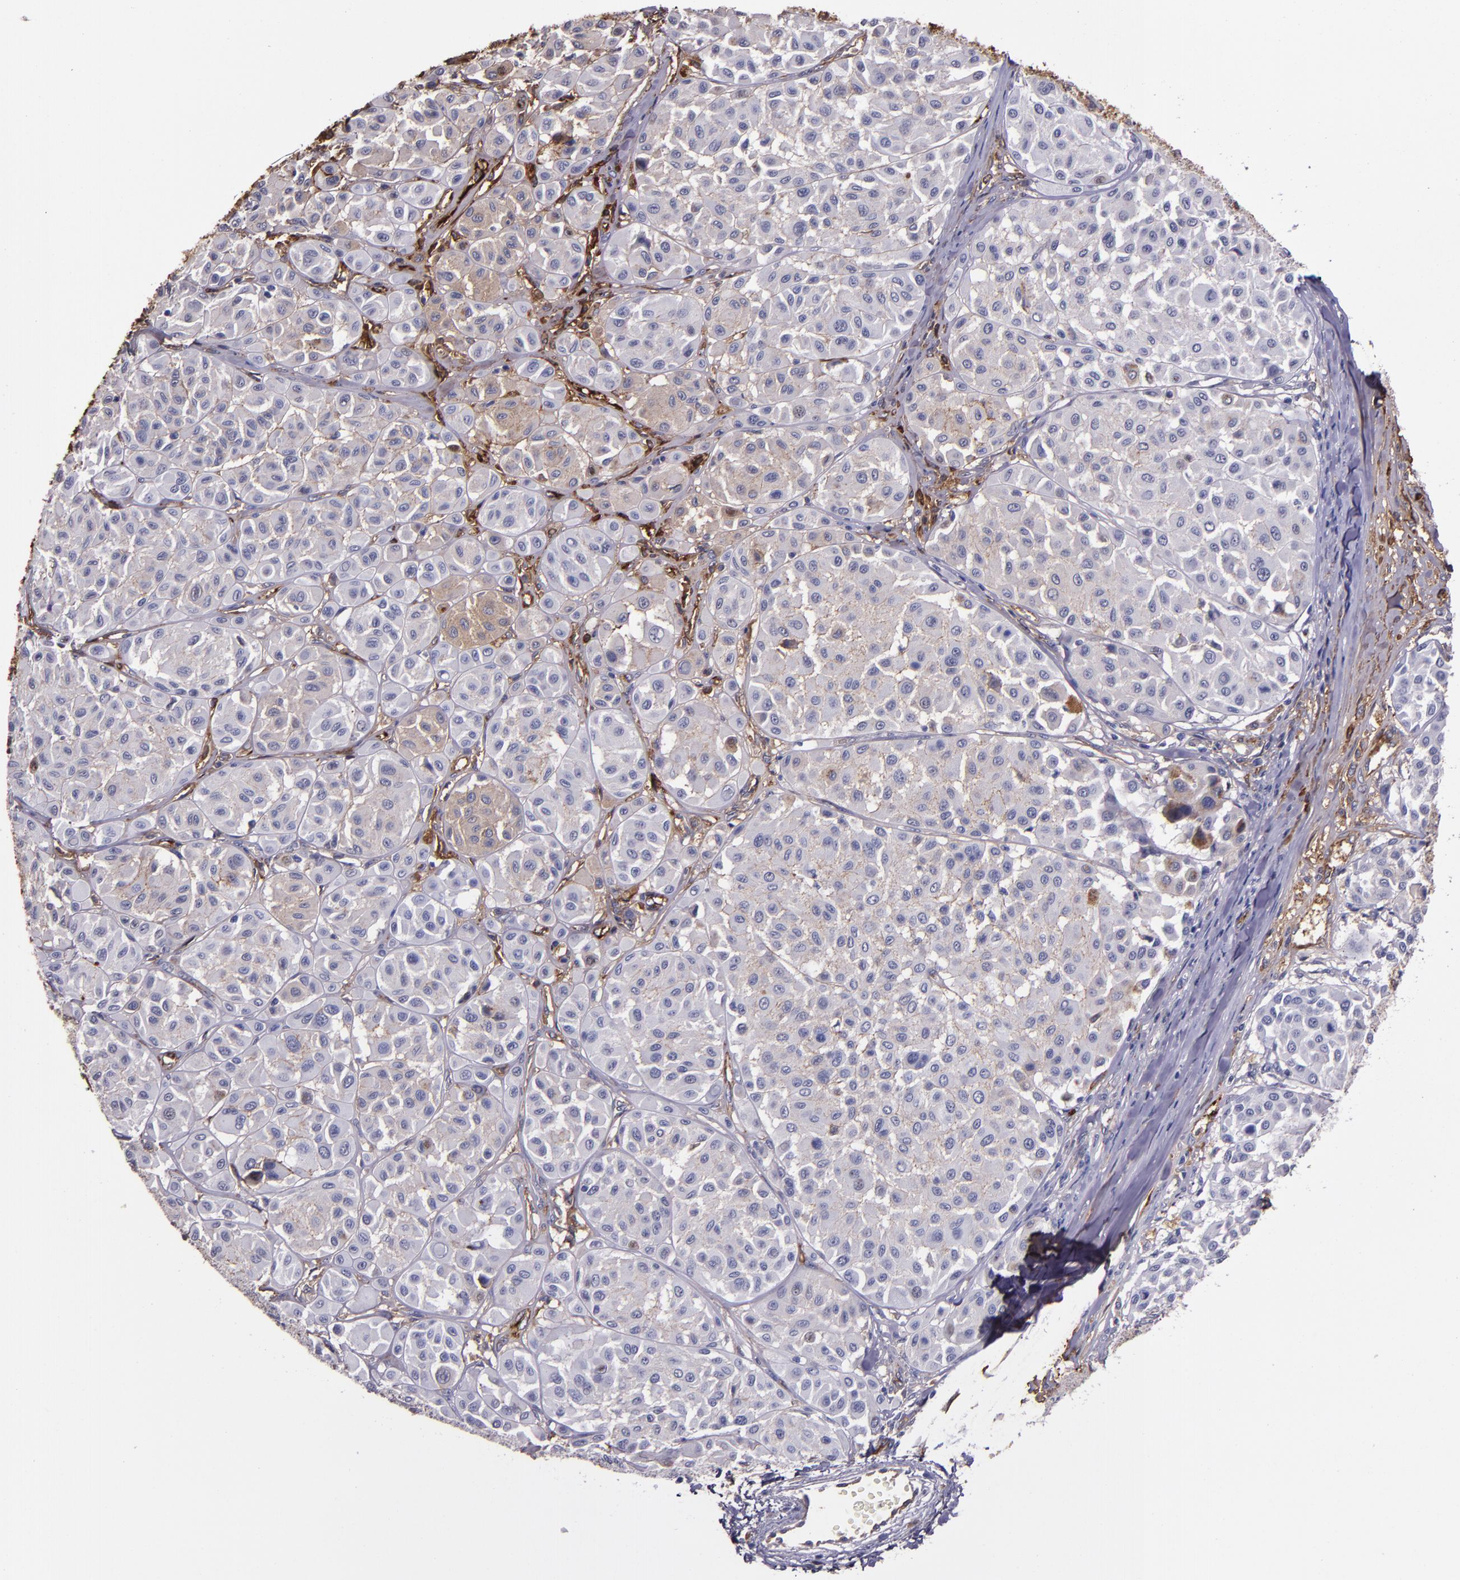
{"staining": {"intensity": "negative", "quantity": "none", "location": "none"}, "tissue": "melanoma", "cell_type": "Tumor cells", "image_type": "cancer", "snomed": [{"axis": "morphology", "description": "Malignant melanoma, Metastatic site"}, {"axis": "topography", "description": "Soft tissue"}], "caption": "Immunohistochemistry (IHC) image of human melanoma stained for a protein (brown), which shows no expression in tumor cells.", "gene": "A2M", "patient": {"sex": "male", "age": 41}}